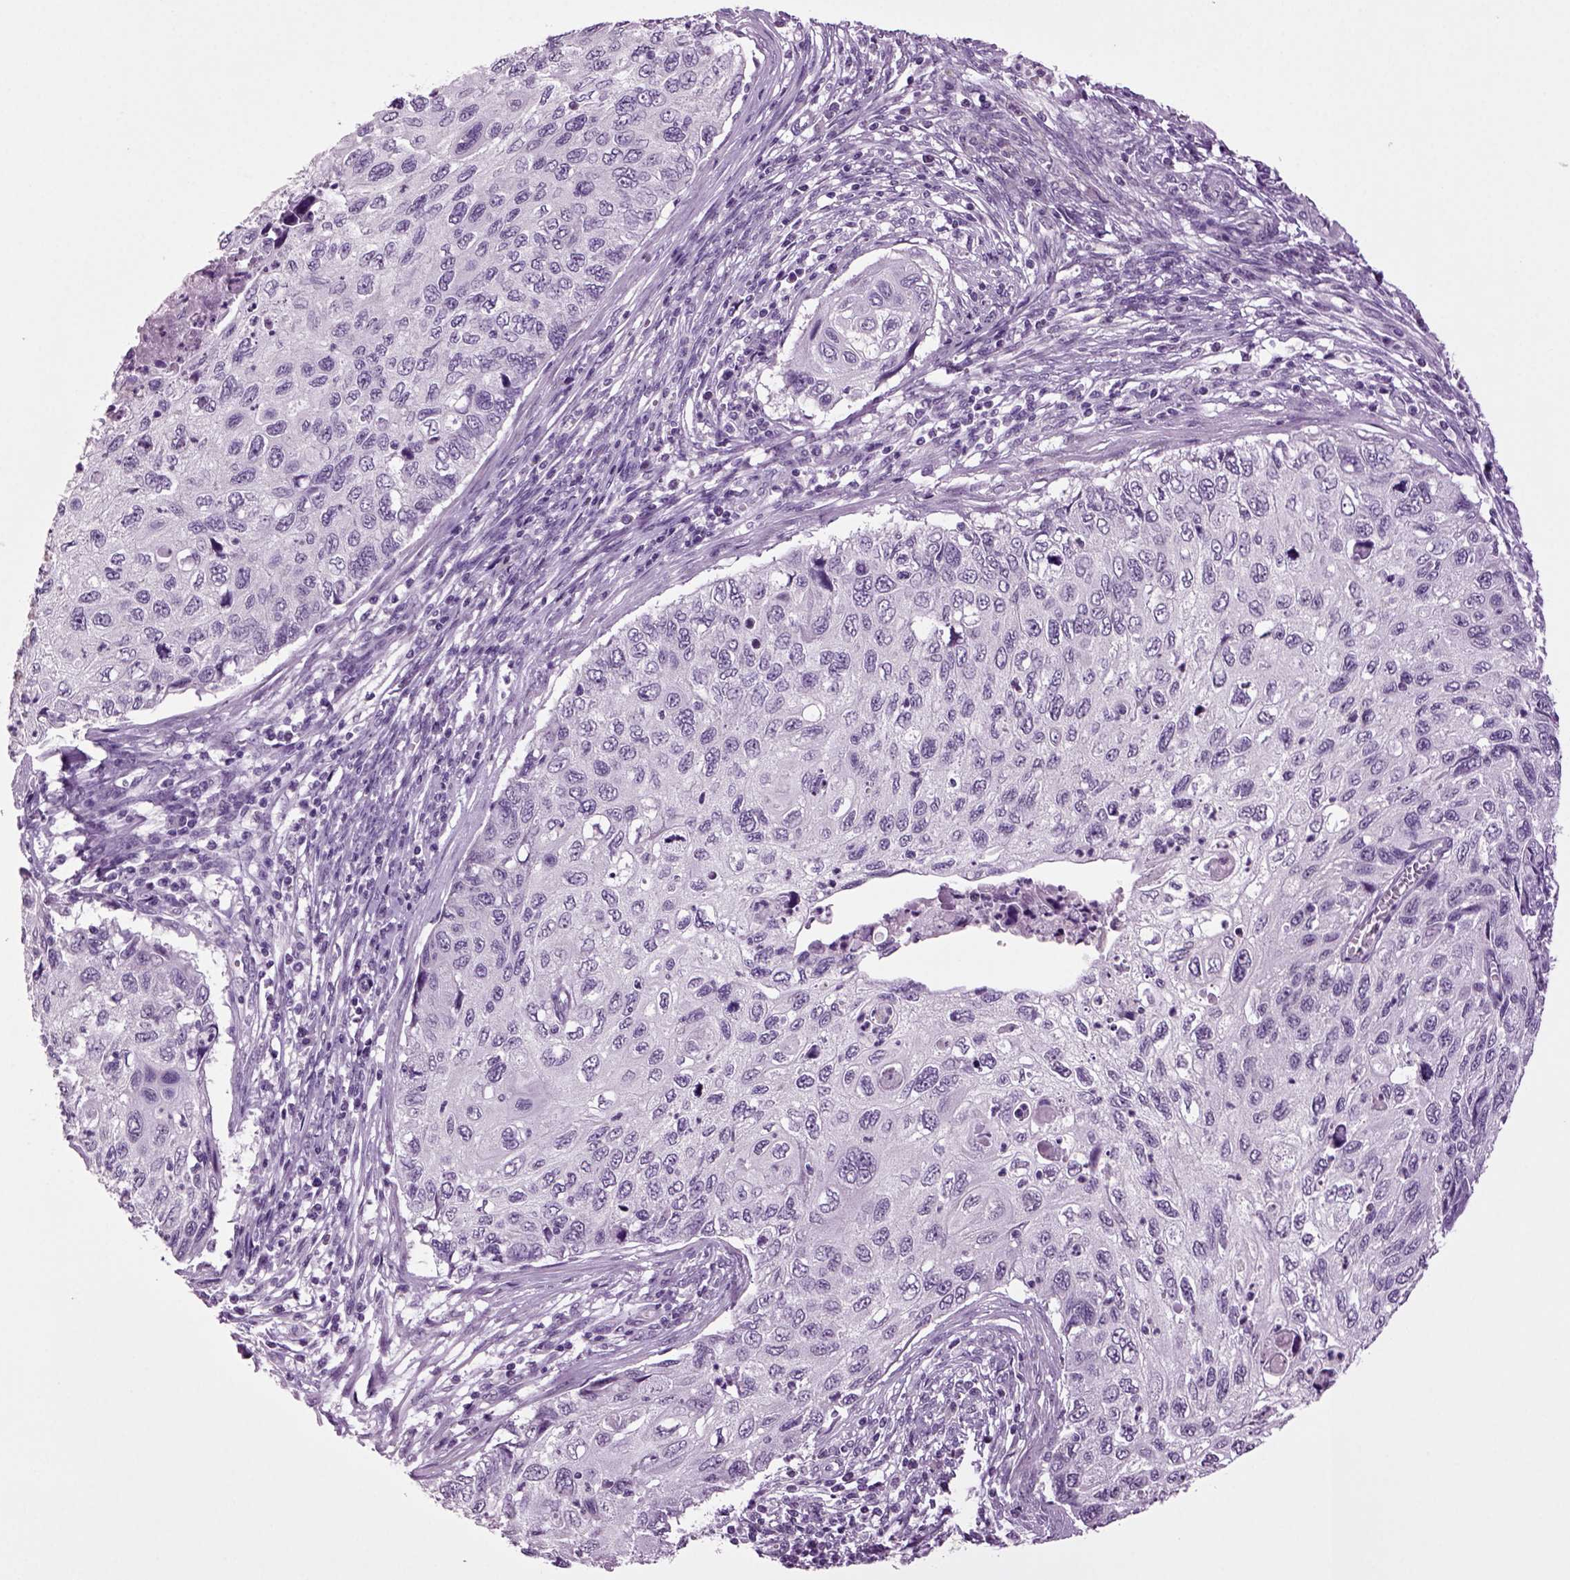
{"staining": {"intensity": "negative", "quantity": "none", "location": "none"}, "tissue": "cervical cancer", "cell_type": "Tumor cells", "image_type": "cancer", "snomed": [{"axis": "morphology", "description": "Squamous cell carcinoma, NOS"}, {"axis": "topography", "description": "Cervix"}], "caption": "Image shows no protein positivity in tumor cells of cervical cancer (squamous cell carcinoma) tissue. Nuclei are stained in blue.", "gene": "SLC17A6", "patient": {"sex": "female", "age": 70}}